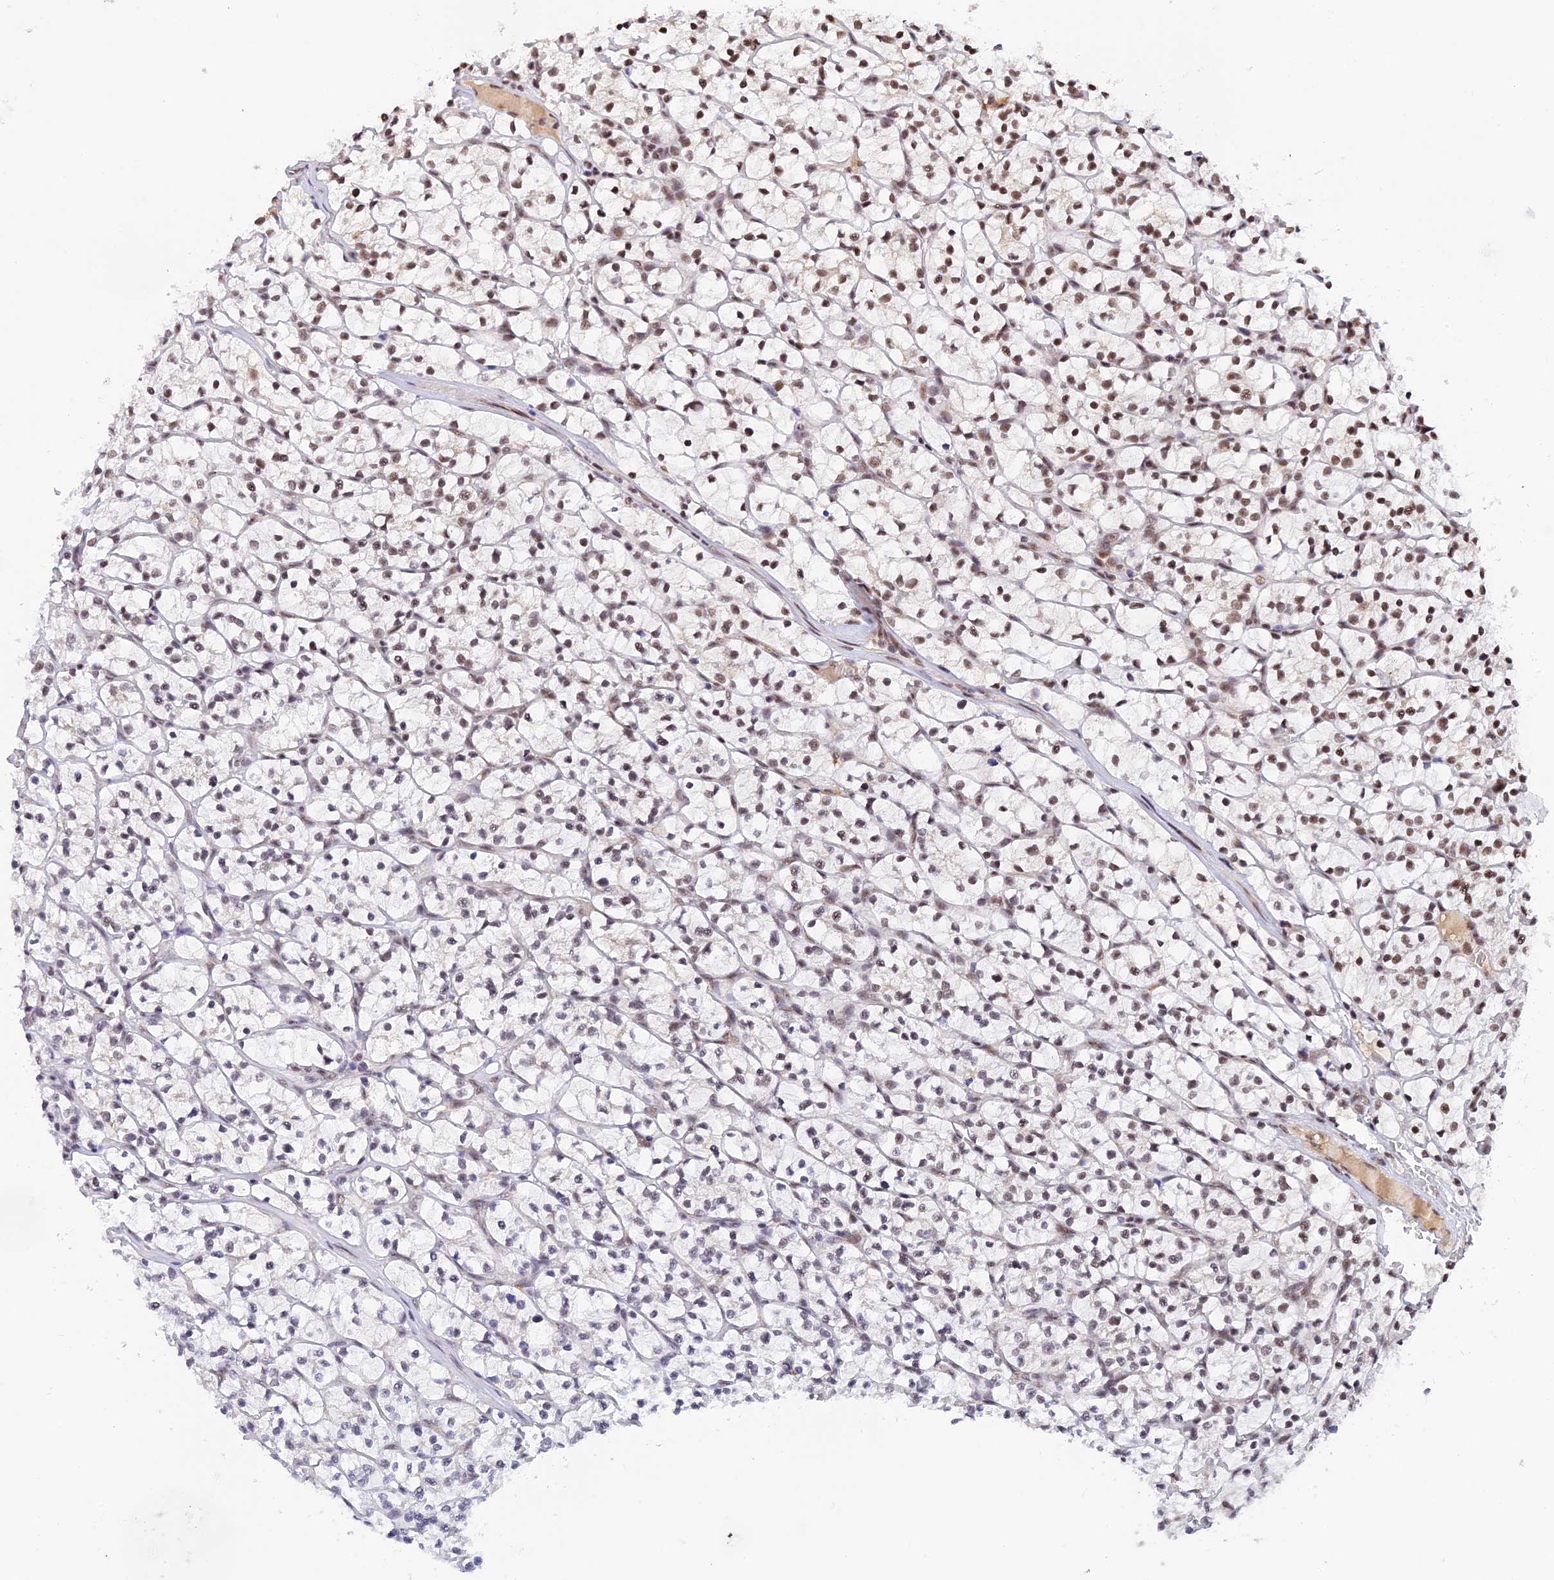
{"staining": {"intensity": "moderate", "quantity": "25%-75%", "location": "nuclear"}, "tissue": "renal cancer", "cell_type": "Tumor cells", "image_type": "cancer", "snomed": [{"axis": "morphology", "description": "Adenocarcinoma, NOS"}, {"axis": "topography", "description": "Kidney"}], "caption": "DAB immunohistochemical staining of human renal cancer exhibits moderate nuclear protein expression in about 25%-75% of tumor cells.", "gene": "THAP11", "patient": {"sex": "female", "age": 64}}